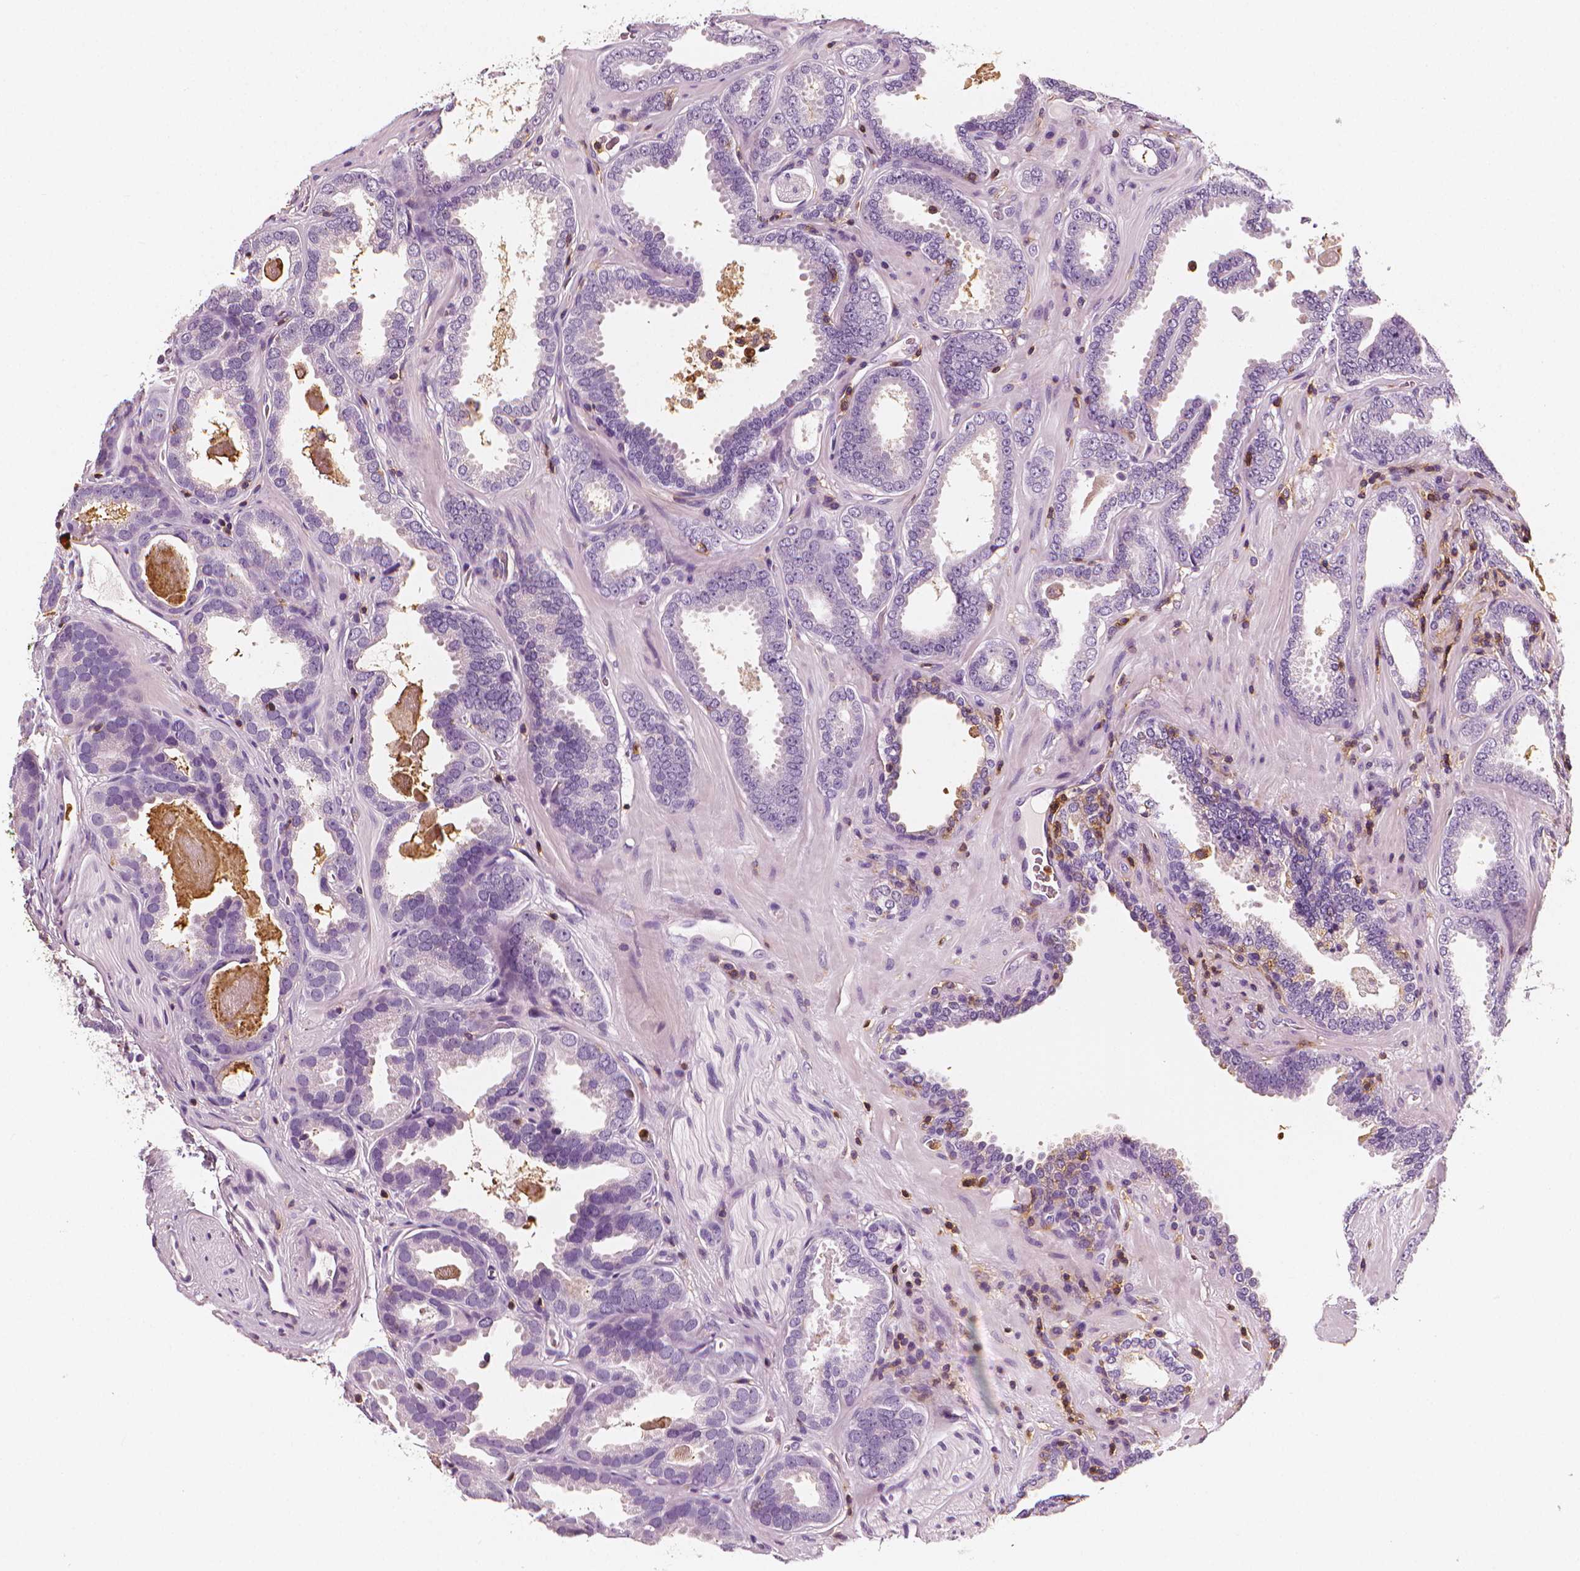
{"staining": {"intensity": "negative", "quantity": "none", "location": "none"}, "tissue": "prostate cancer", "cell_type": "Tumor cells", "image_type": "cancer", "snomed": [{"axis": "morphology", "description": "Adenocarcinoma, NOS"}, {"axis": "topography", "description": "Prostate"}], "caption": "Protein analysis of prostate cancer (adenocarcinoma) exhibits no significant expression in tumor cells.", "gene": "PTPRC", "patient": {"sex": "male", "age": 64}}